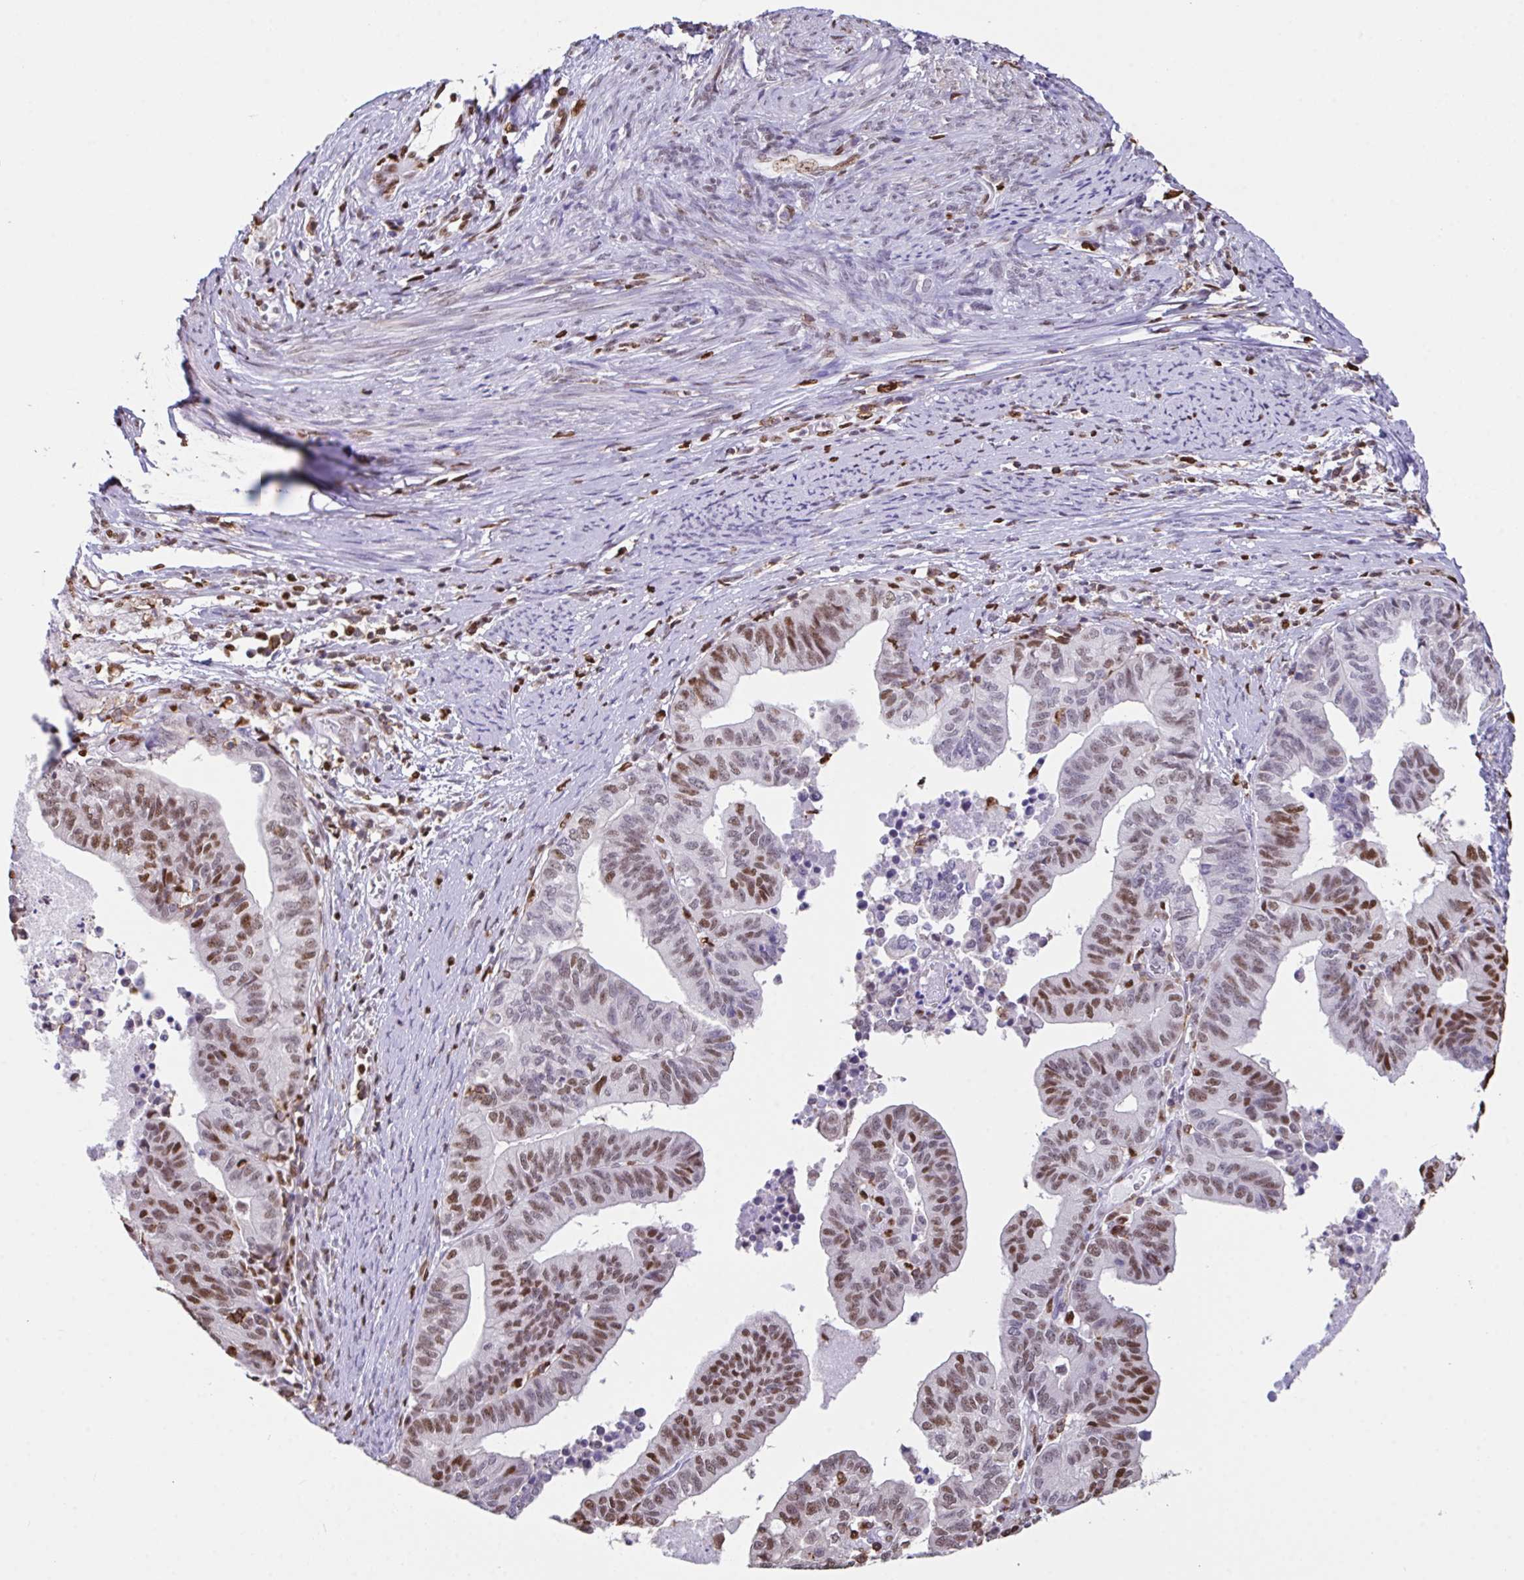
{"staining": {"intensity": "moderate", "quantity": "25%-75%", "location": "nuclear"}, "tissue": "endometrial cancer", "cell_type": "Tumor cells", "image_type": "cancer", "snomed": [{"axis": "morphology", "description": "Adenocarcinoma, NOS"}, {"axis": "topography", "description": "Endometrium"}], "caption": "Moderate nuclear positivity for a protein is present in about 25%-75% of tumor cells of endometrial cancer (adenocarcinoma) using immunohistochemistry.", "gene": "BTBD10", "patient": {"sex": "female", "age": 65}}